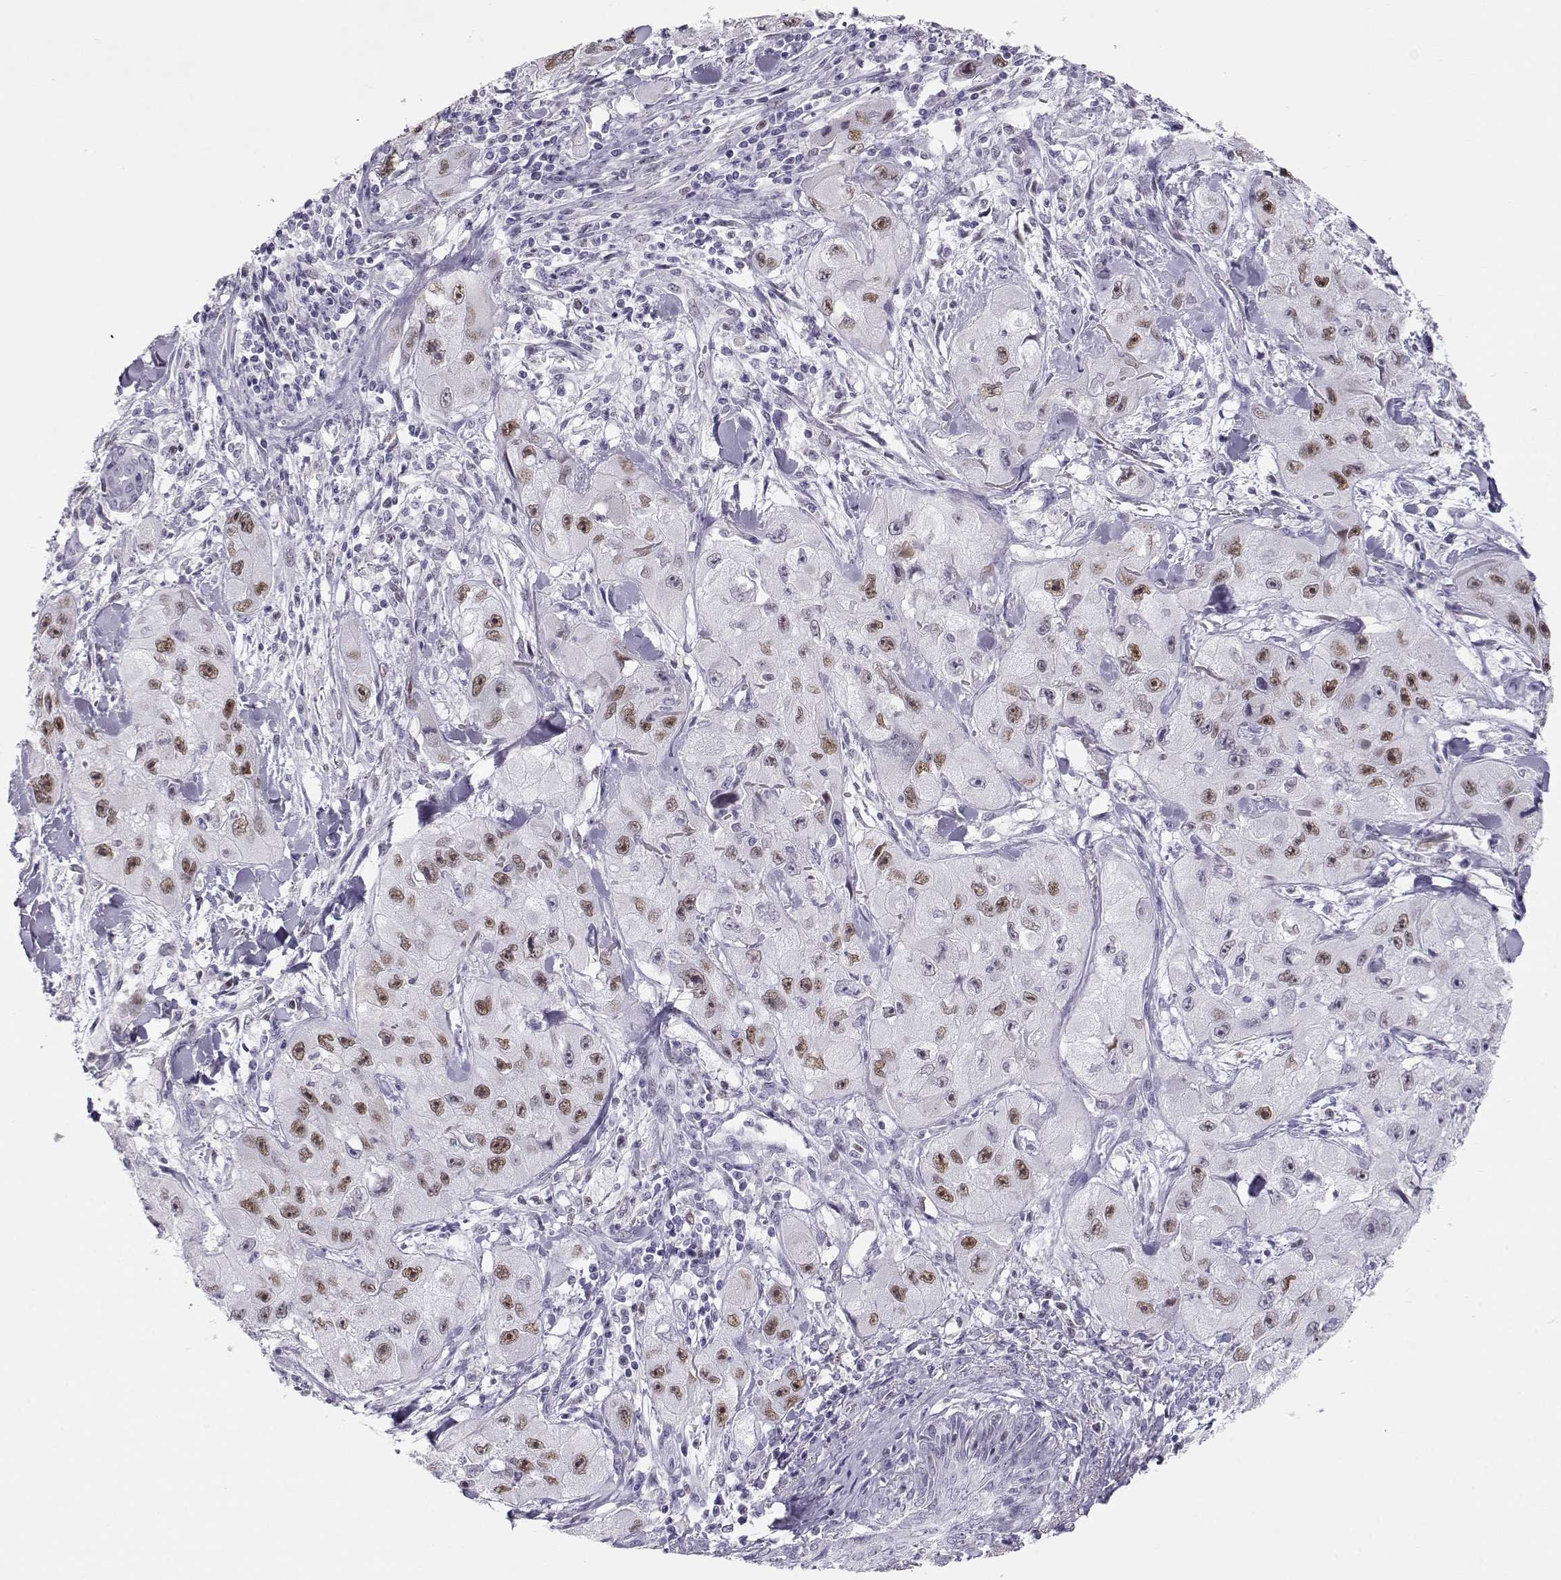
{"staining": {"intensity": "moderate", "quantity": "<25%", "location": "nuclear"}, "tissue": "skin cancer", "cell_type": "Tumor cells", "image_type": "cancer", "snomed": [{"axis": "morphology", "description": "Squamous cell carcinoma, NOS"}, {"axis": "topography", "description": "Skin"}, {"axis": "topography", "description": "Subcutis"}], "caption": "Immunohistochemistry (IHC) staining of skin squamous cell carcinoma, which exhibits low levels of moderate nuclear staining in about <25% of tumor cells indicating moderate nuclear protein positivity. The staining was performed using DAB (brown) for protein detection and nuclei were counterstained in hematoxylin (blue).", "gene": "OPN5", "patient": {"sex": "male", "age": 73}}